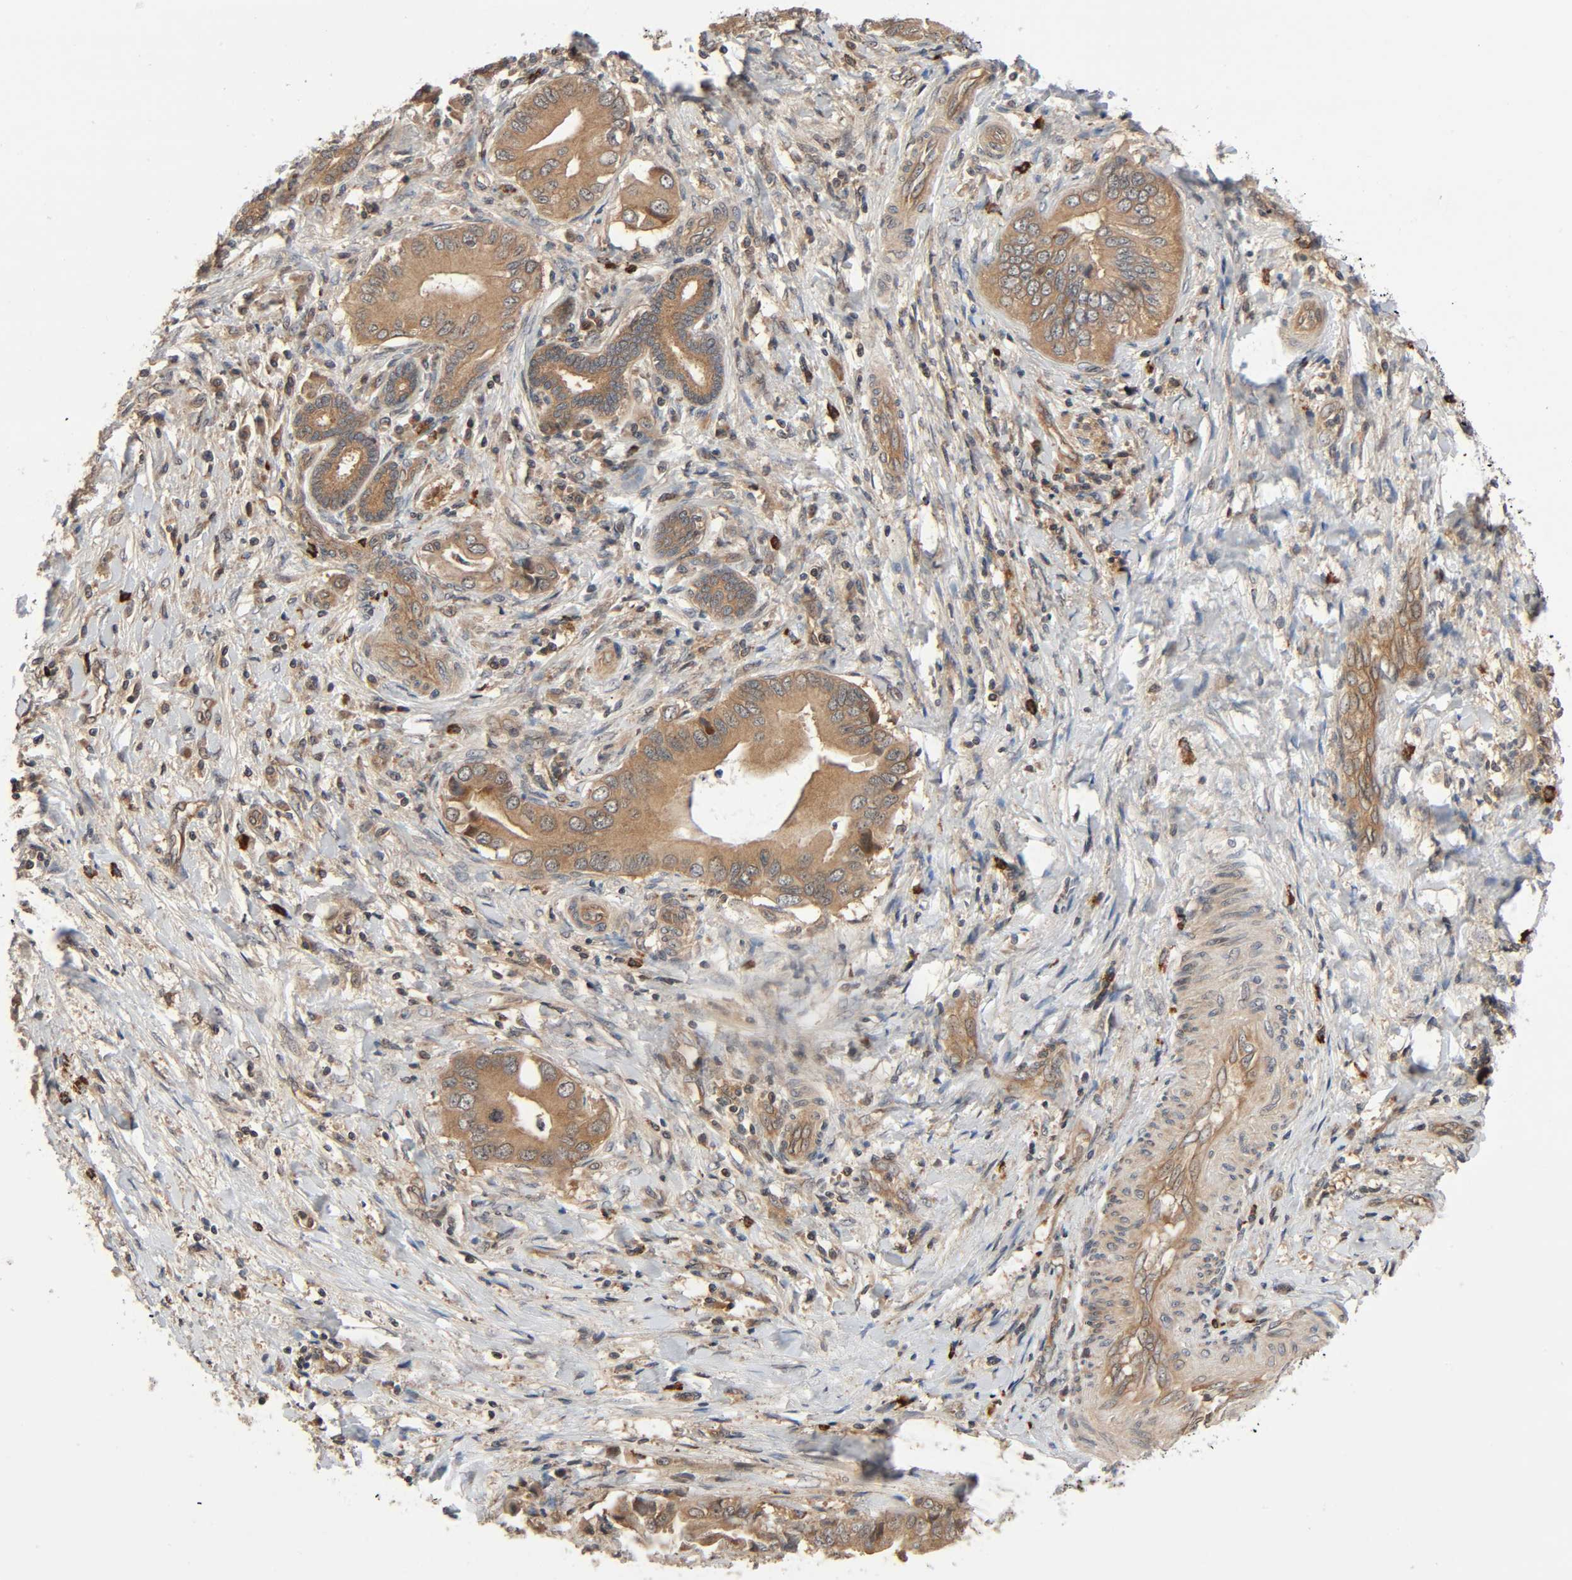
{"staining": {"intensity": "moderate", "quantity": ">75%", "location": "cytoplasmic/membranous"}, "tissue": "liver cancer", "cell_type": "Tumor cells", "image_type": "cancer", "snomed": [{"axis": "morphology", "description": "Cholangiocarcinoma"}, {"axis": "topography", "description": "Liver"}], "caption": "Human liver cancer (cholangiocarcinoma) stained with a protein marker displays moderate staining in tumor cells.", "gene": "PPP2R1B", "patient": {"sex": "male", "age": 58}}